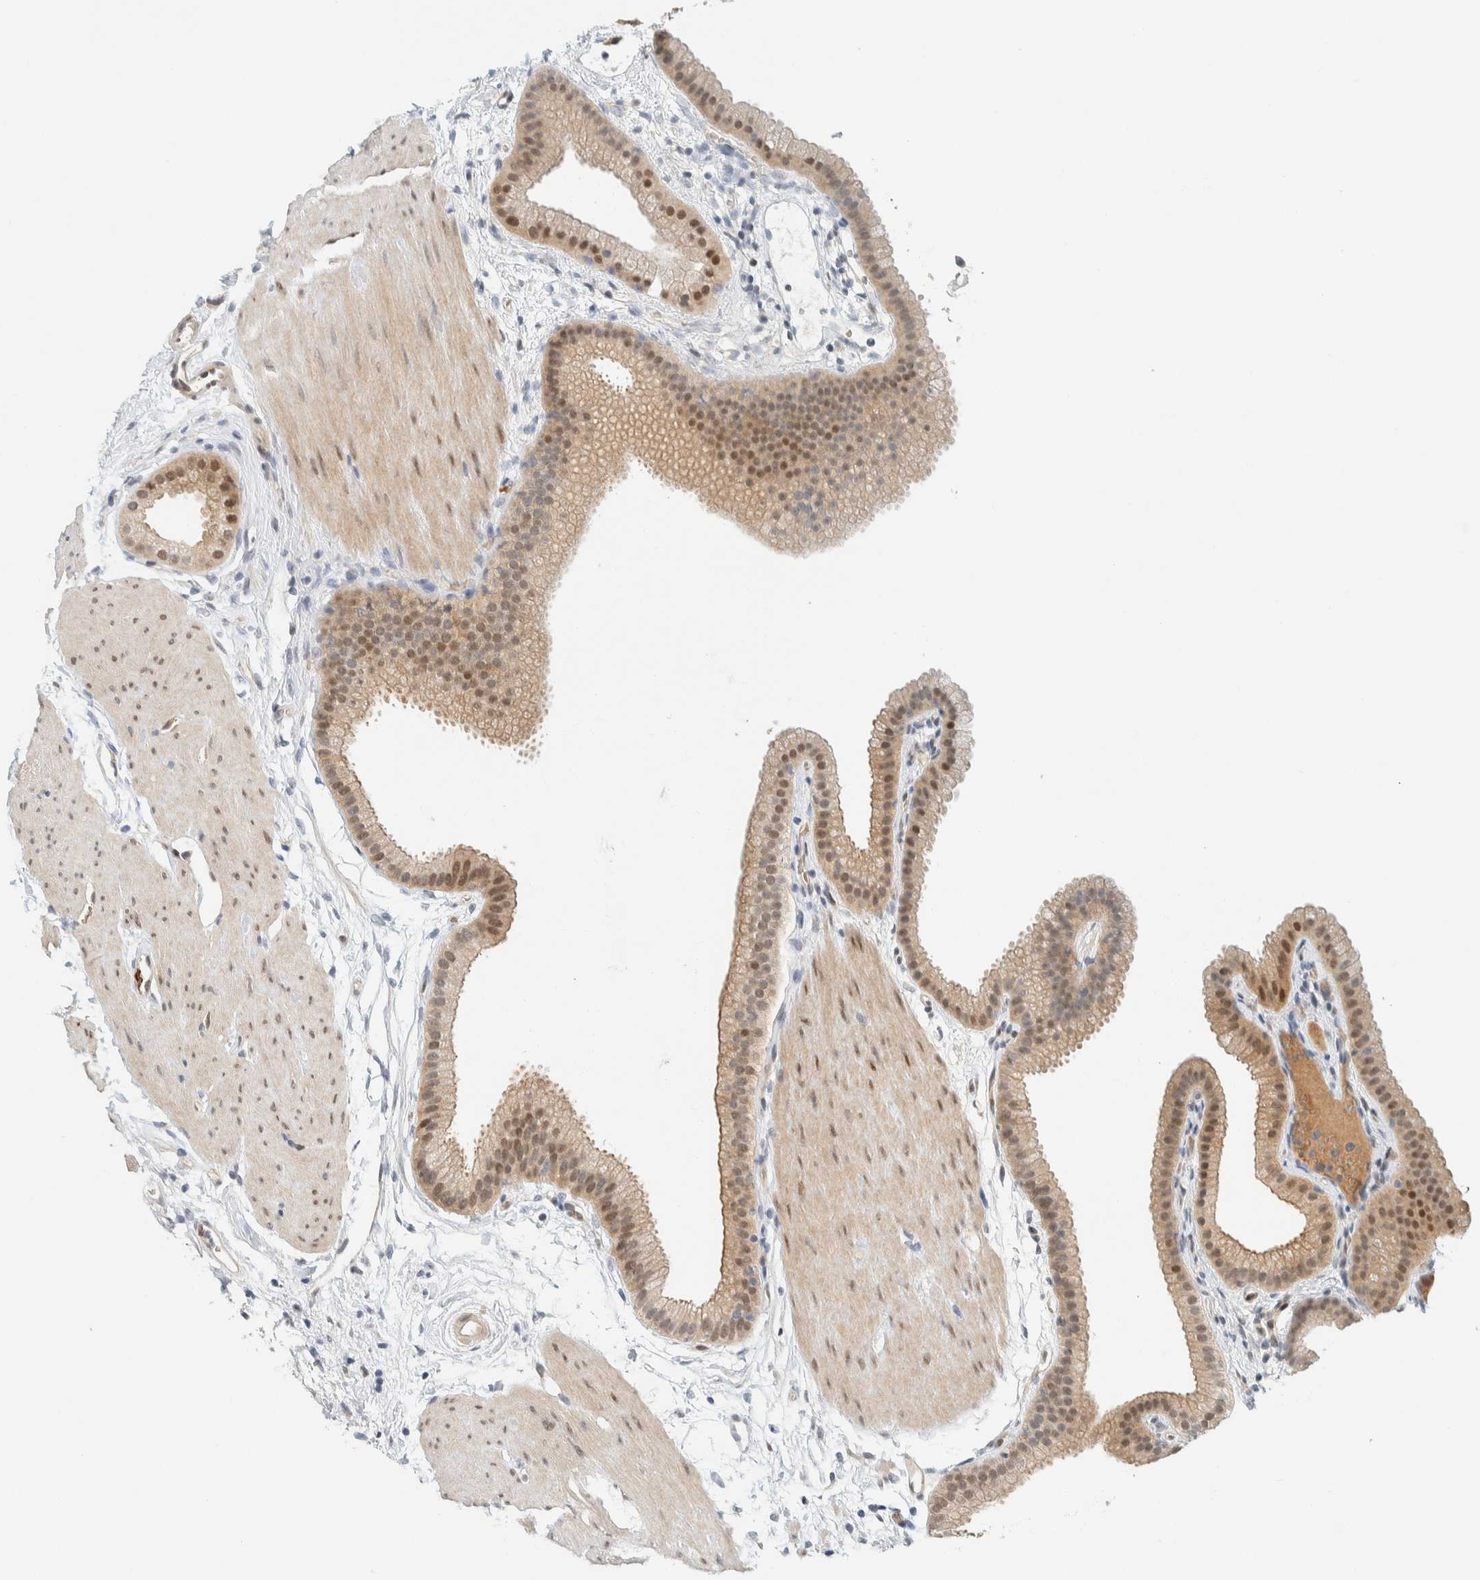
{"staining": {"intensity": "moderate", "quantity": ">75%", "location": "cytoplasmic/membranous,nuclear"}, "tissue": "gallbladder", "cell_type": "Glandular cells", "image_type": "normal", "snomed": [{"axis": "morphology", "description": "Normal tissue, NOS"}, {"axis": "topography", "description": "Gallbladder"}], "caption": "The image displays immunohistochemical staining of benign gallbladder. There is moderate cytoplasmic/membranous,nuclear positivity is seen in about >75% of glandular cells.", "gene": "TSTD2", "patient": {"sex": "female", "age": 64}}